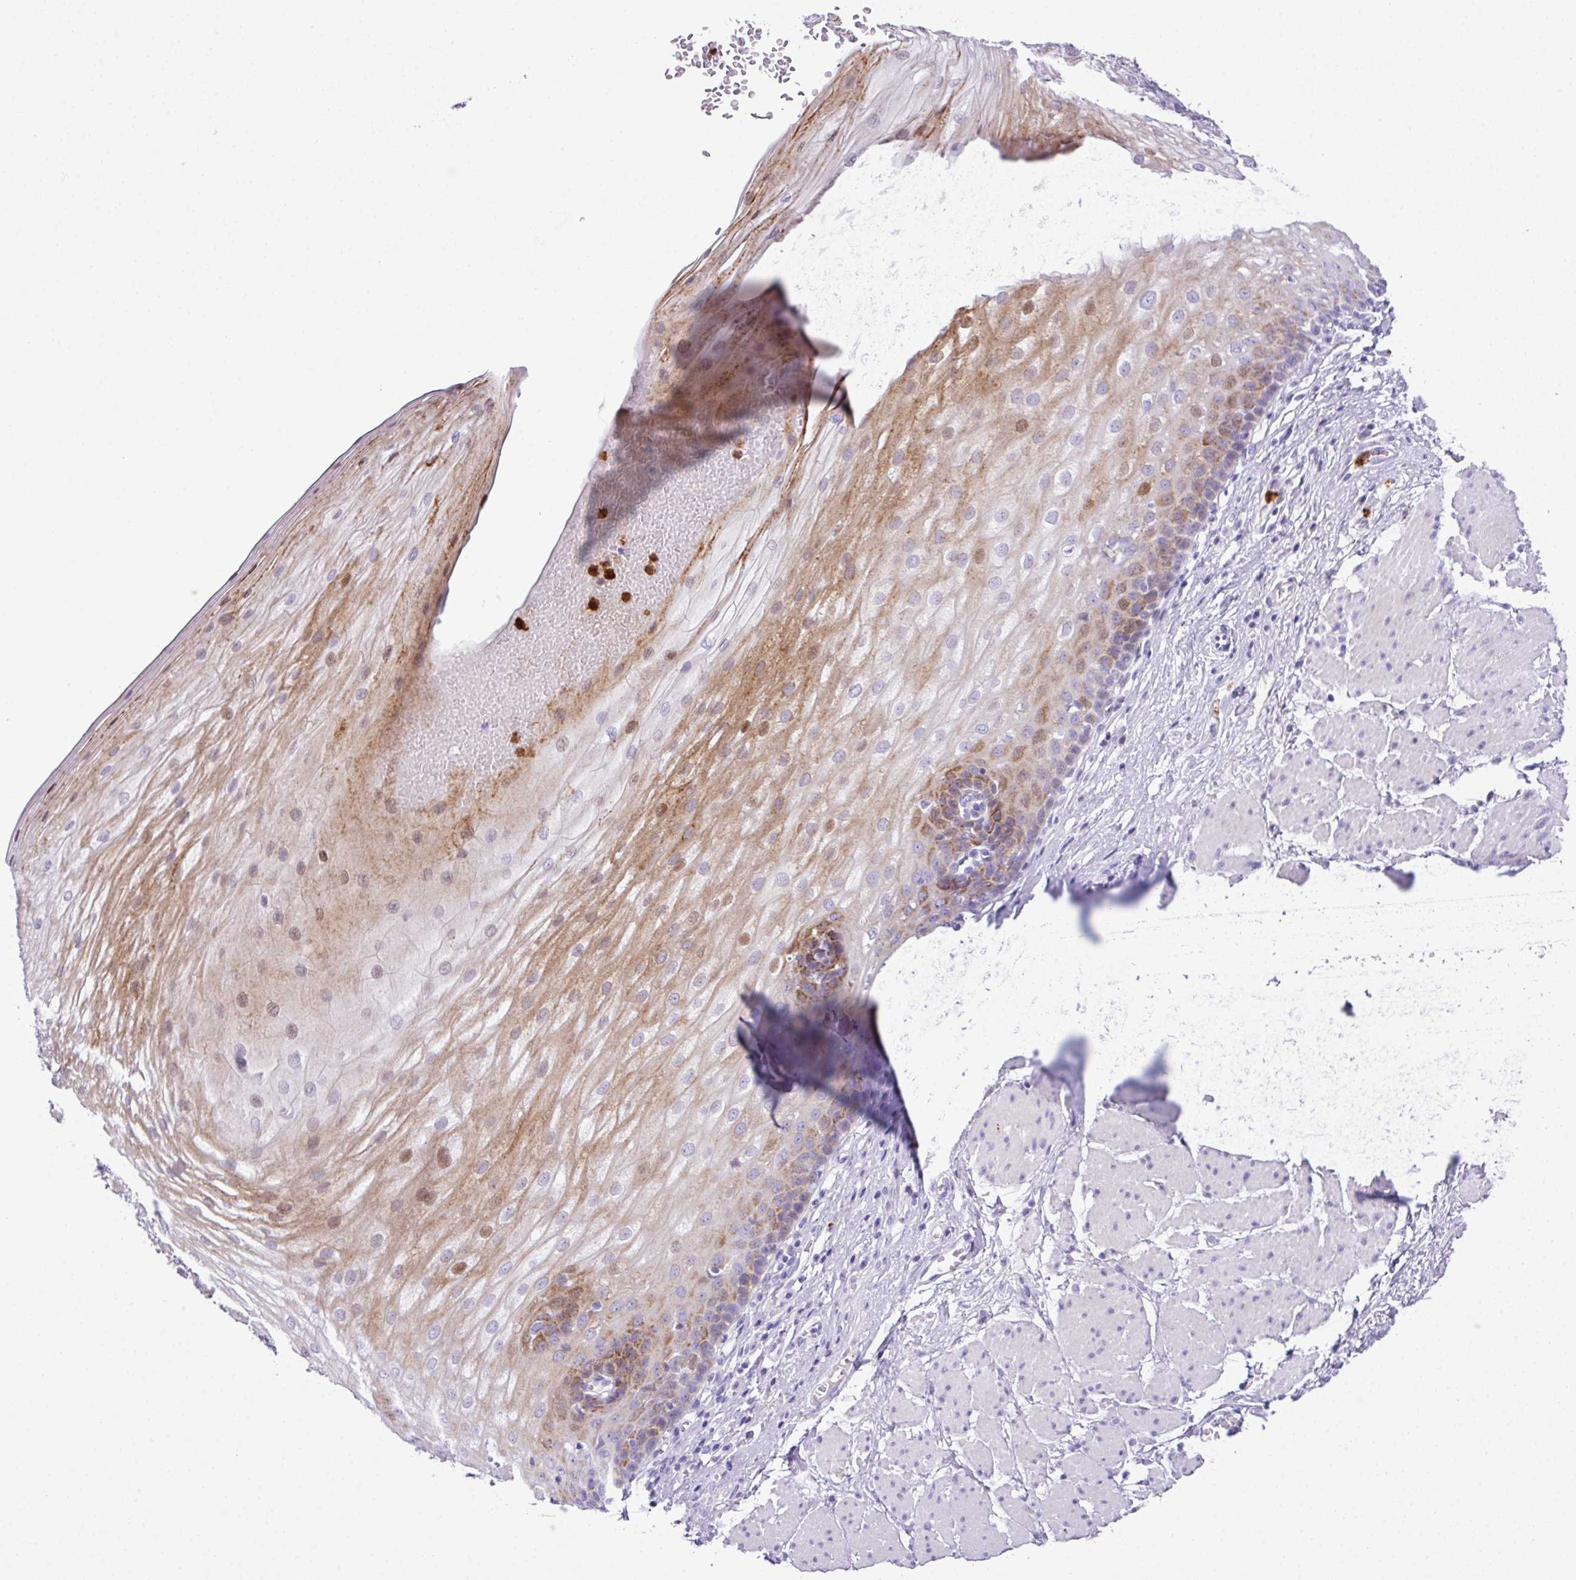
{"staining": {"intensity": "moderate", "quantity": ">75%", "location": "cytoplasmic/membranous"}, "tissue": "esophagus", "cell_type": "Squamous epithelial cells", "image_type": "normal", "snomed": [{"axis": "morphology", "description": "Normal tissue, NOS"}, {"axis": "topography", "description": "Esophagus"}], "caption": "Squamous epithelial cells show medium levels of moderate cytoplasmic/membranous expression in approximately >75% of cells in normal human esophagus.", "gene": "RCAN2", "patient": {"sex": "male", "age": 69}}